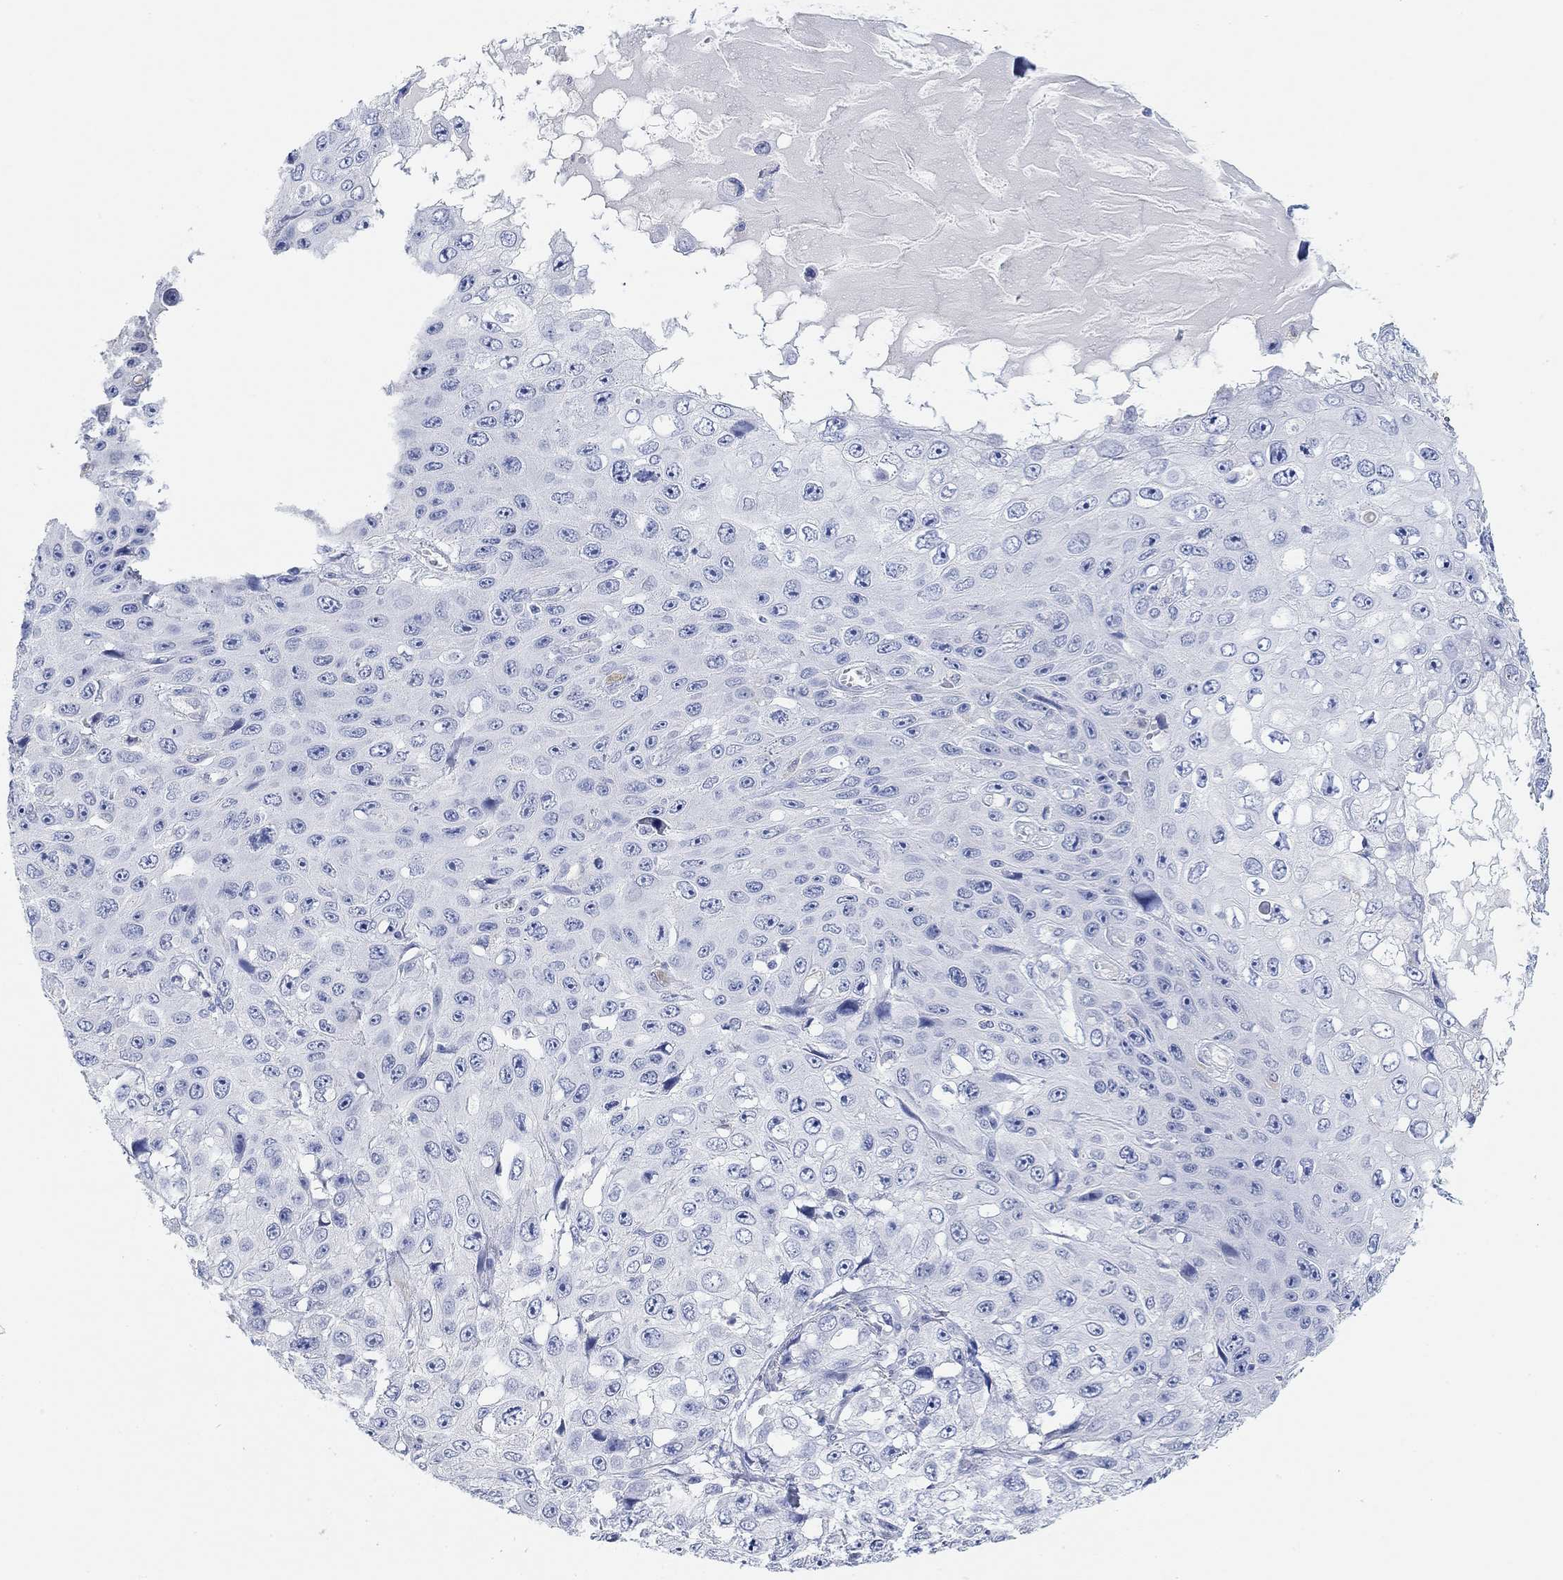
{"staining": {"intensity": "negative", "quantity": "none", "location": "none"}, "tissue": "skin cancer", "cell_type": "Tumor cells", "image_type": "cancer", "snomed": [{"axis": "morphology", "description": "Squamous cell carcinoma, NOS"}, {"axis": "topography", "description": "Skin"}], "caption": "The IHC histopathology image has no significant positivity in tumor cells of skin cancer (squamous cell carcinoma) tissue. (Brightfield microscopy of DAB (3,3'-diaminobenzidine) immunohistochemistry at high magnification).", "gene": "VAT1L", "patient": {"sex": "male", "age": 82}}